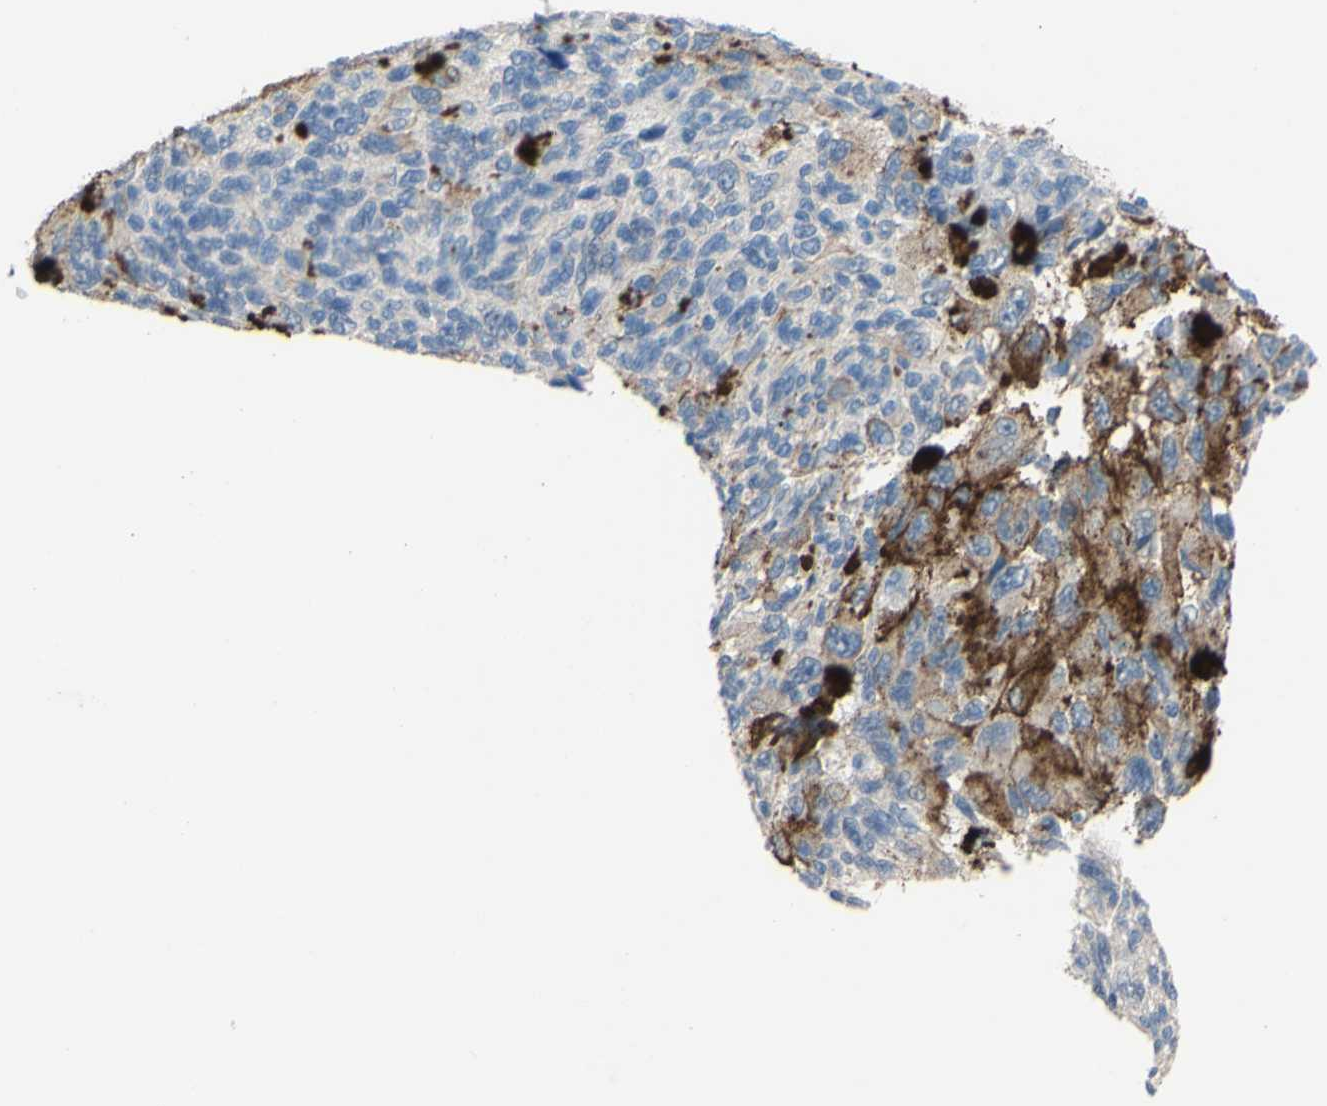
{"staining": {"intensity": "negative", "quantity": "none", "location": "none"}, "tissue": "melanoma", "cell_type": "Tumor cells", "image_type": "cancer", "snomed": [{"axis": "morphology", "description": "Malignant melanoma, NOS"}, {"axis": "topography", "description": "Skin"}], "caption": "Immunohistochemistry (IHC) histopathology image of malignant melanoma stained for a protein (brown), which exhibits no staining in tumor cells.", "gene": "CDCP1", "patient": {"sex": "female", "age": 73}}